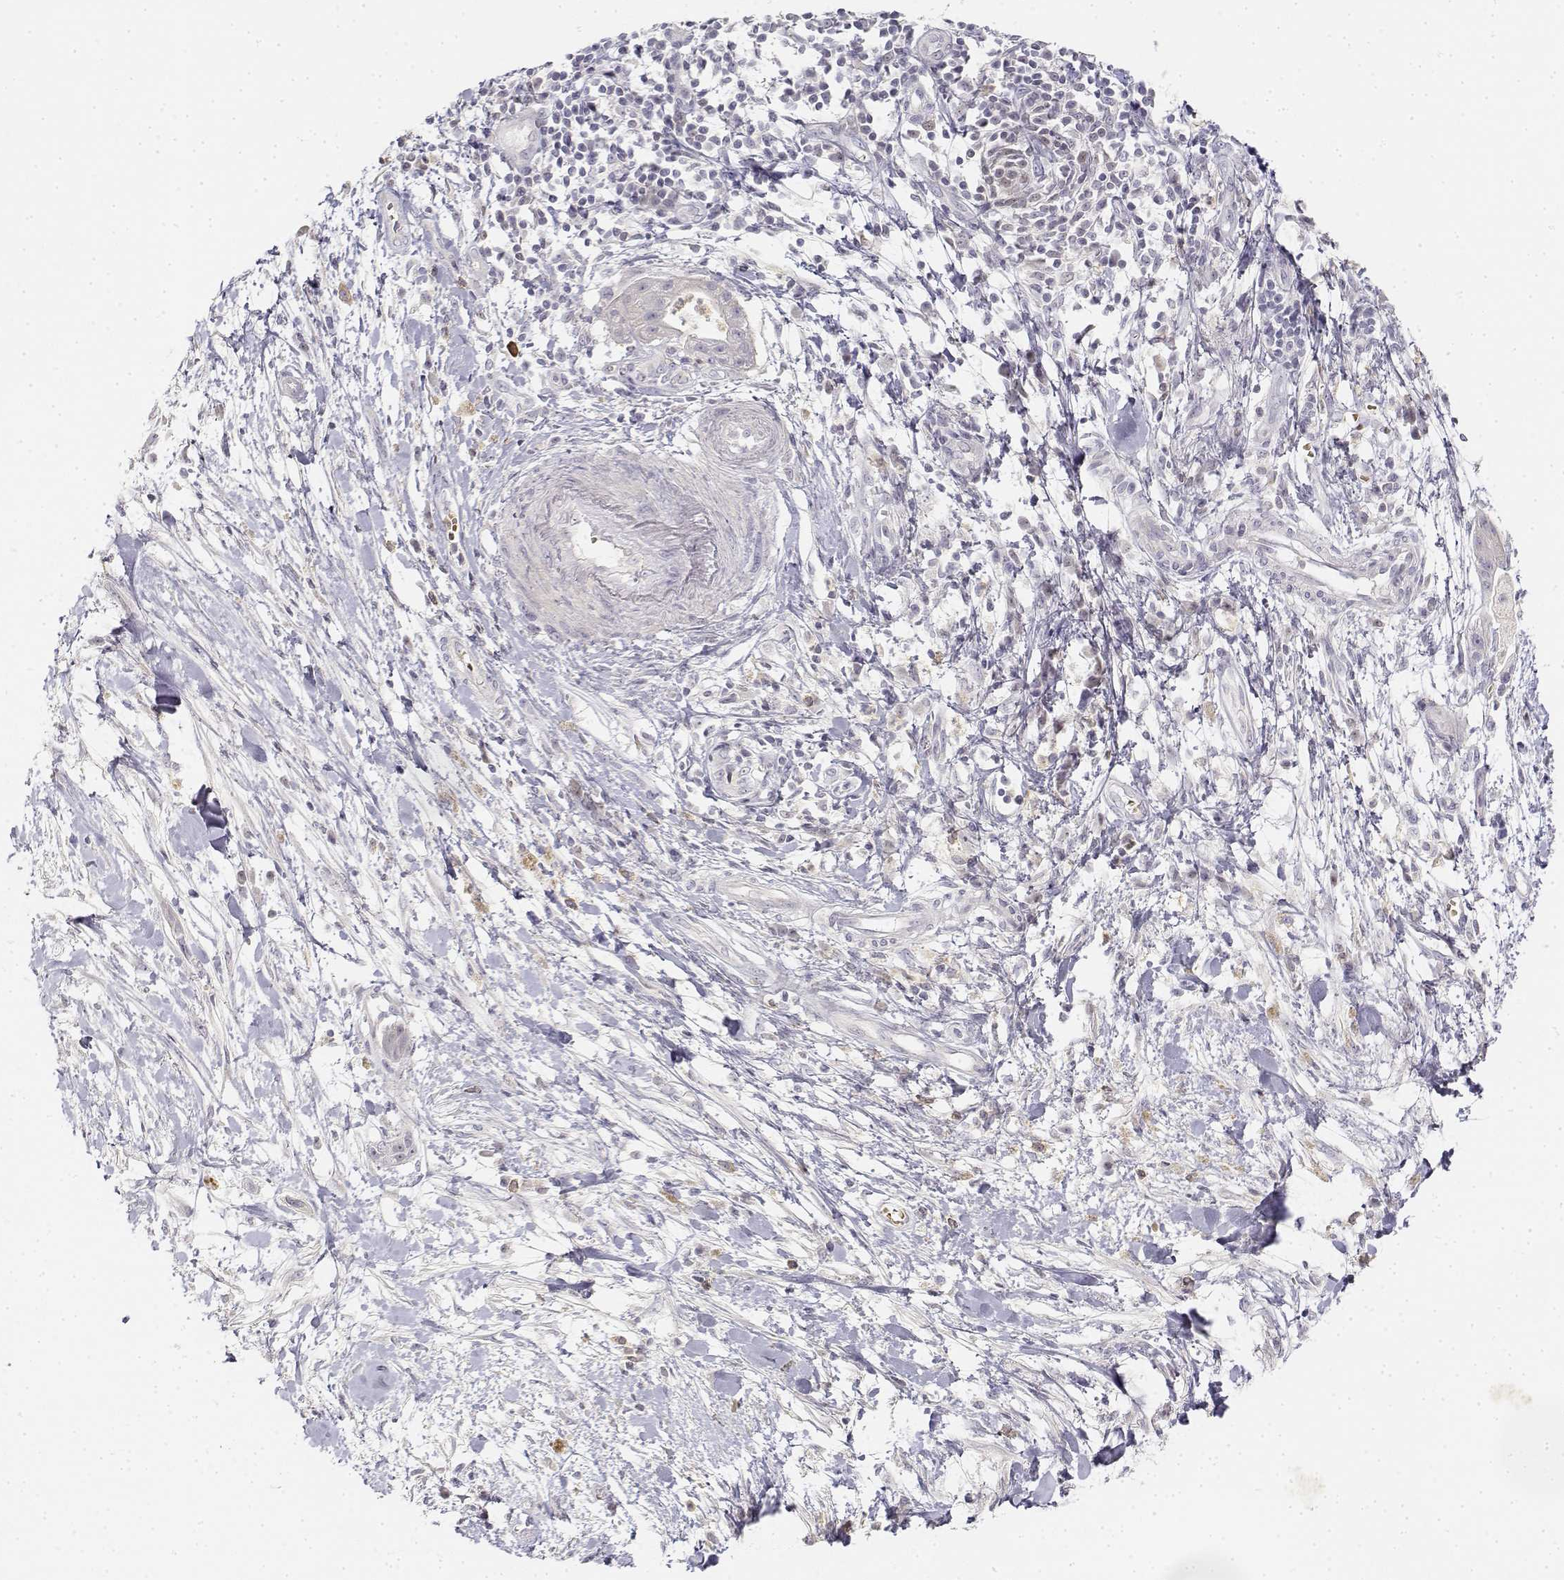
{"staining": {"intensity": "negative", "quantity": "none", "location": "none"}, "tissue": "pancreatic cancer", "cell_type": "Tumor cells", "image_type": "cancer", "snomed": [{"axis": "morphology", "description": "Normal tissue, NOS"}, {"axis": "morphology", "description": "Adenocarcinoma, NOS"}, {"axis": "topography", "description": "Lymph node"}, {"axis": "topography", "description": "Pancreas"}], "caption": "IHC of pancreatic adenocarcinoma shows no expression in tumor cells.", "gene": "GLIPR1L2", "patient": {"sex": "female", "age": 58}}